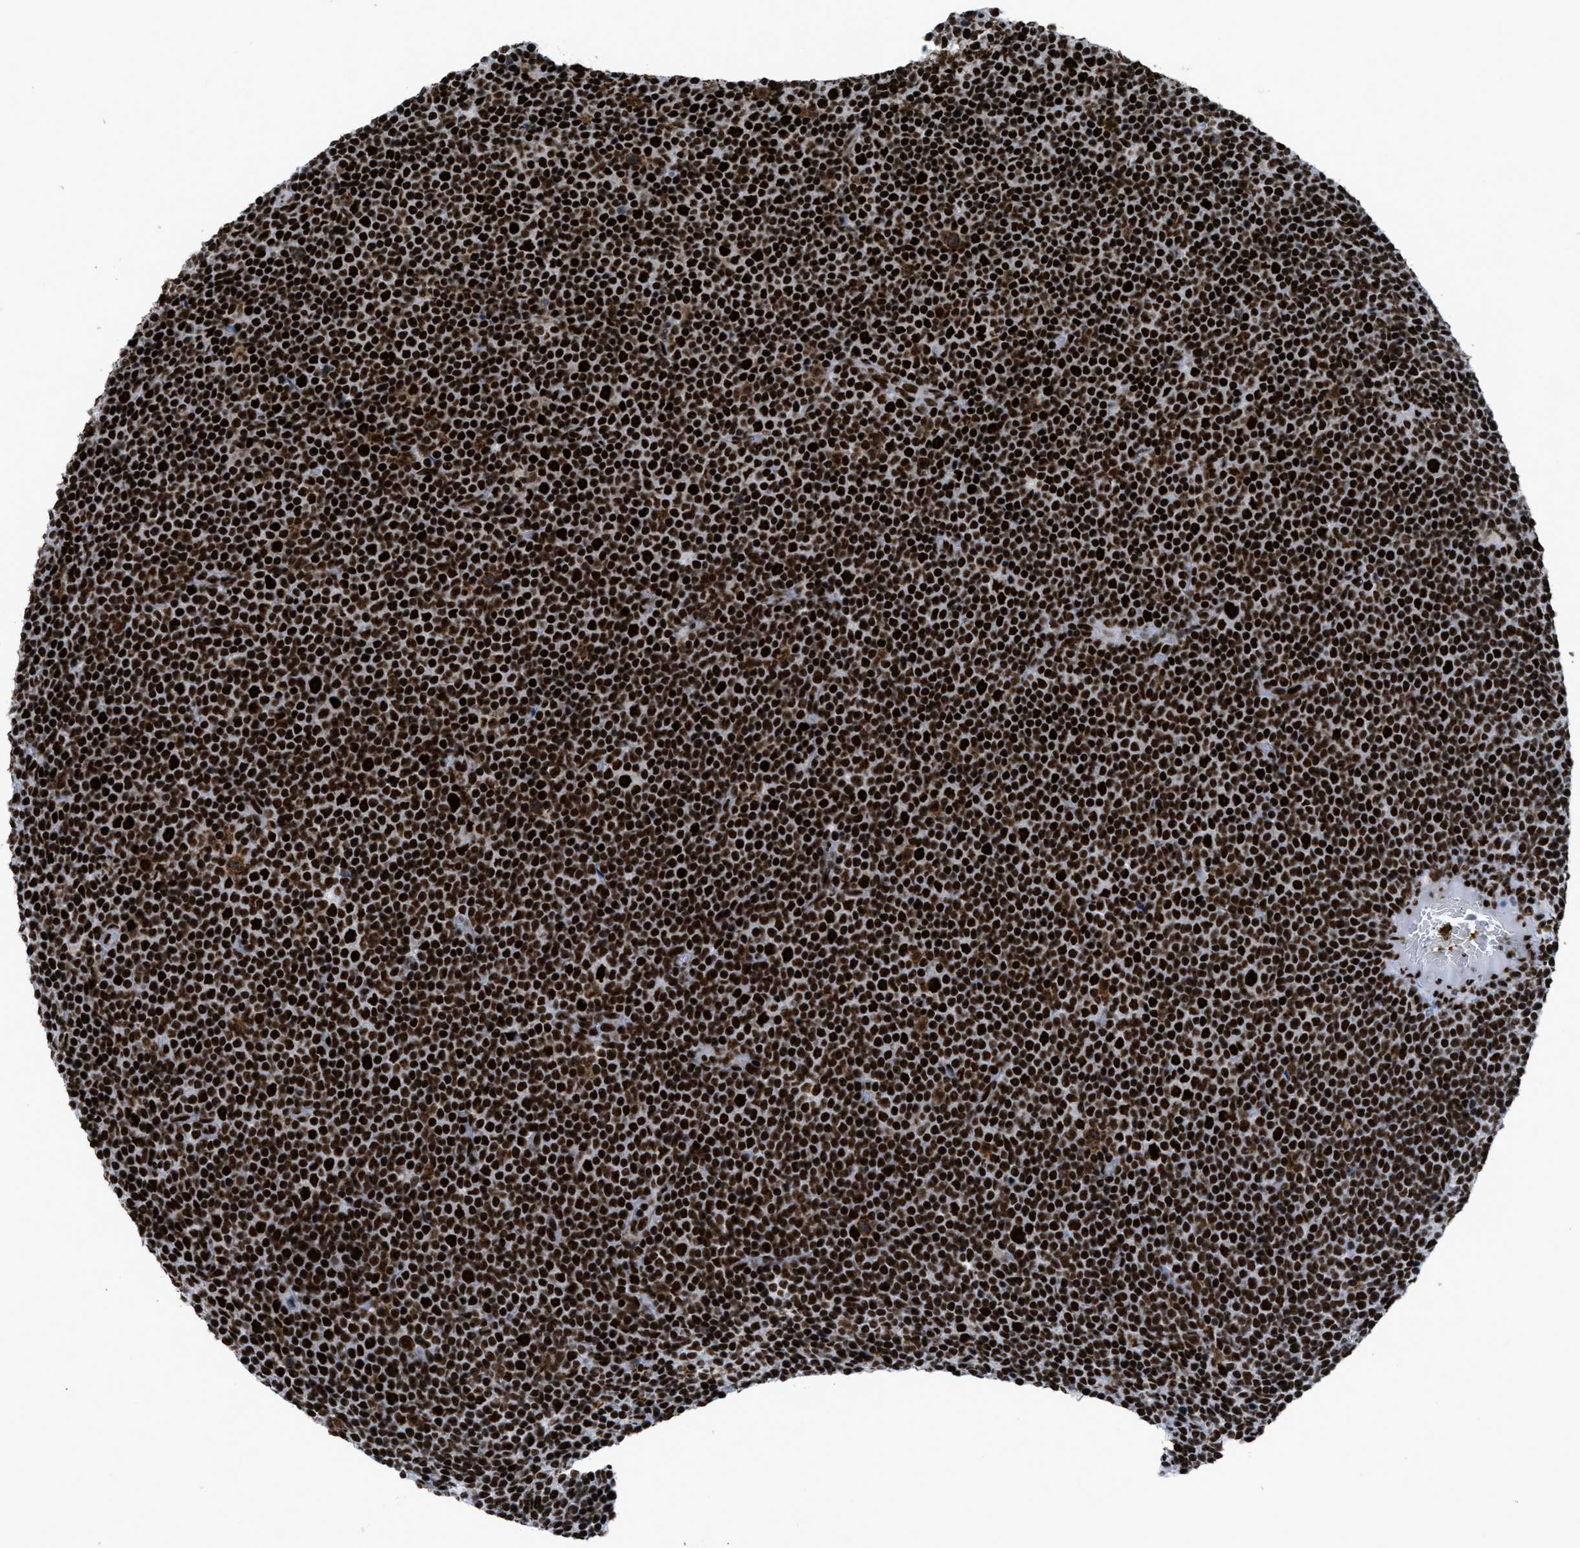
{"staining": {"intensity": "strong", "quantity": ">75%", "location": "nuclear"}, "tissue": "lymphoma", "cell_type": "Tumor cells", "image_type": "cancer", "snomed": [{"axis": "morphology", "description": "Malignant lymphoma, non-Hodgkin's type, Low grade"}, {"axis": "topography", "description": "Lymph node"}], "caption": "High-magnification brightfield microscopy of low-grade malignant lymphoma, non-Hodgkin's type stained with DAB (brown) and counterstained with hematoxylin (blue). tumor cells exhibit strong nuclear positivity is present in about>75% of cells. (IHC, brightfield microscopy, high magnification).", "gene": "ZNF207", "patient": {"sex": "female", "age": 67}}